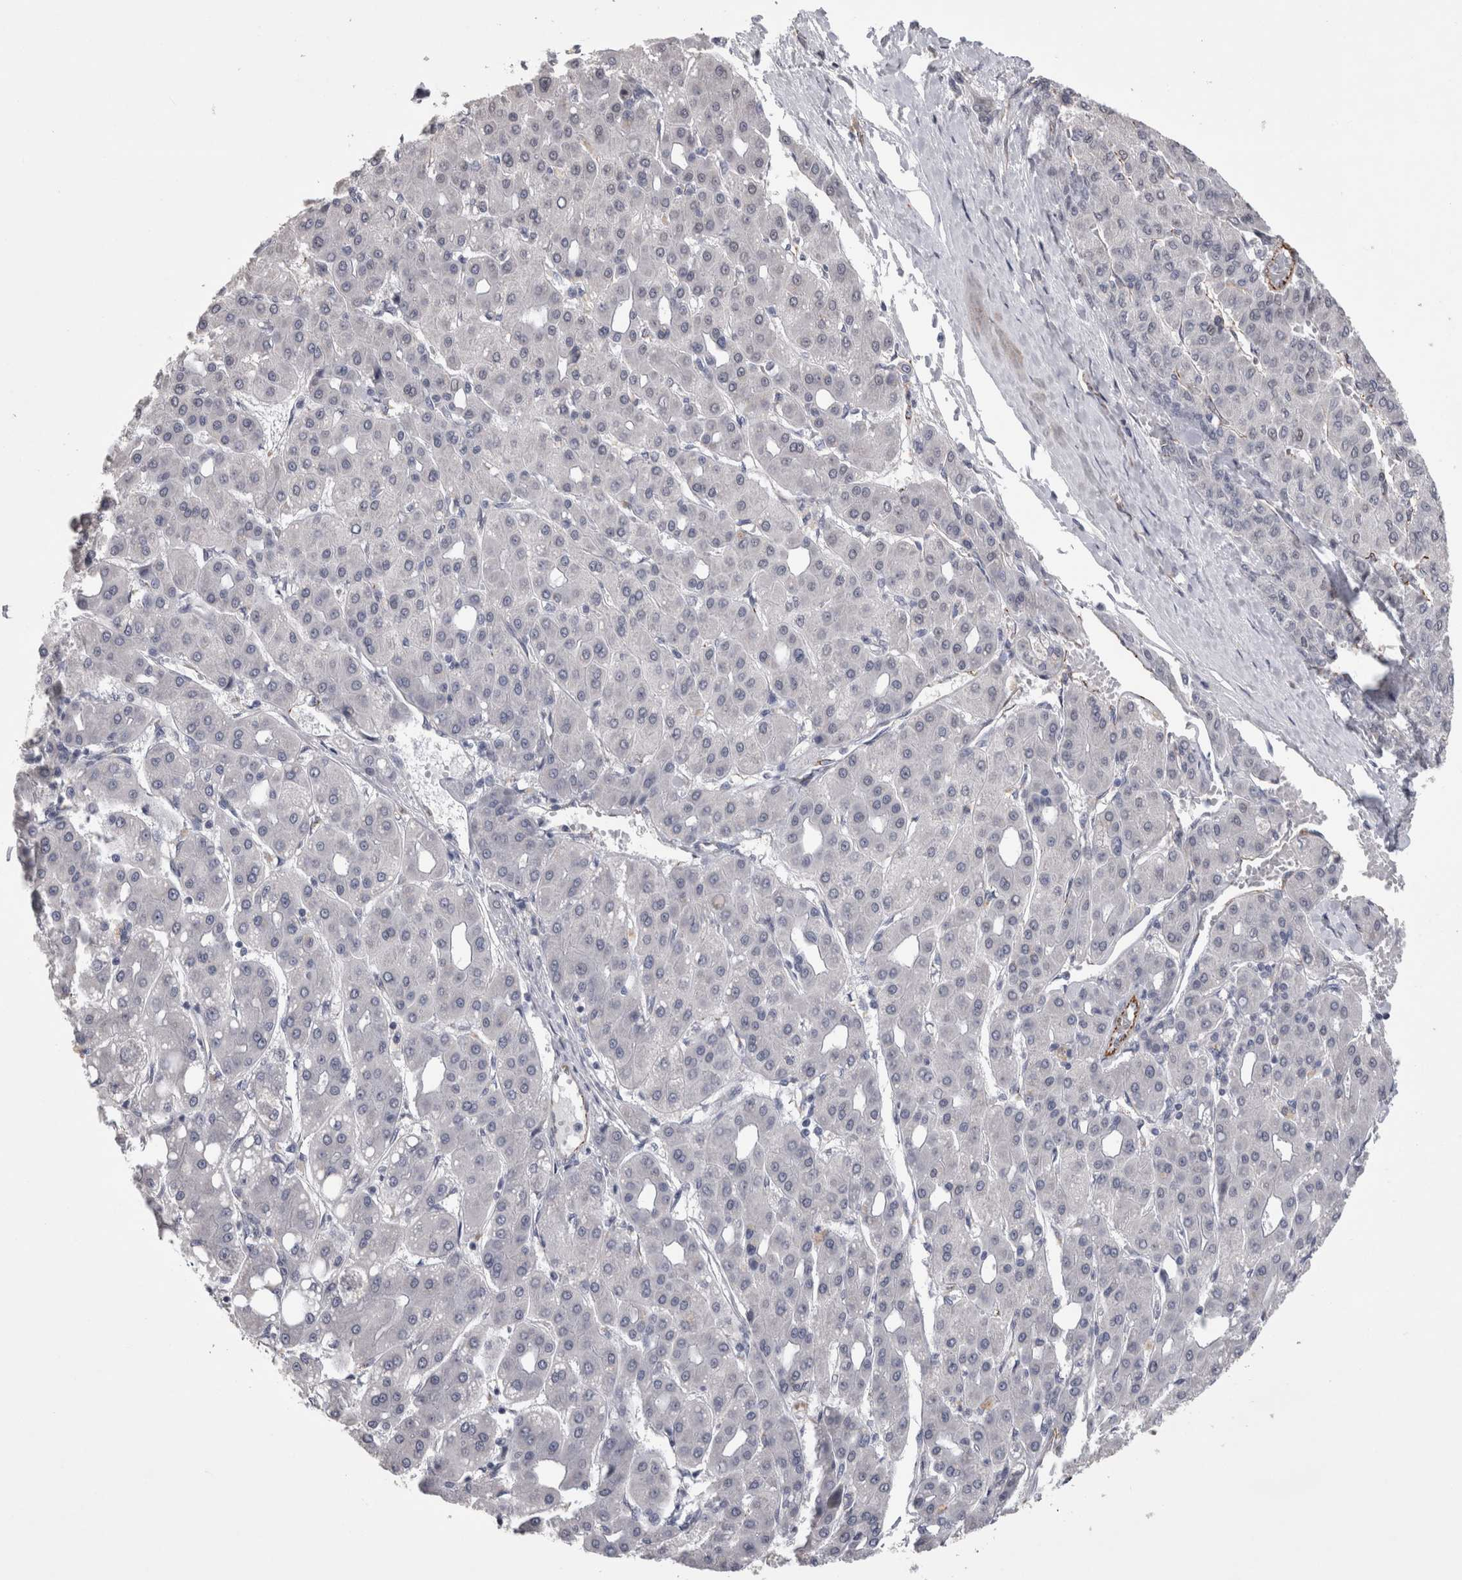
{"staining": {"intensity": "negative", "quantity": "none", "location": "none"}, "tissue": "liver cancer", "cell_type": "Tumor cells", "image_type": "cancer", "snomed": [{"axis": "morphology", "description": "Carcinoma, Hepatocellular, NOS"}, {"axis": "topography", "description": "Liver"}], "caption": "The micrograph shows no significant expression in tumor cells of liver cancer.", "gene": "ACOT7", "patient": {"sex": "male", "age": 65}}